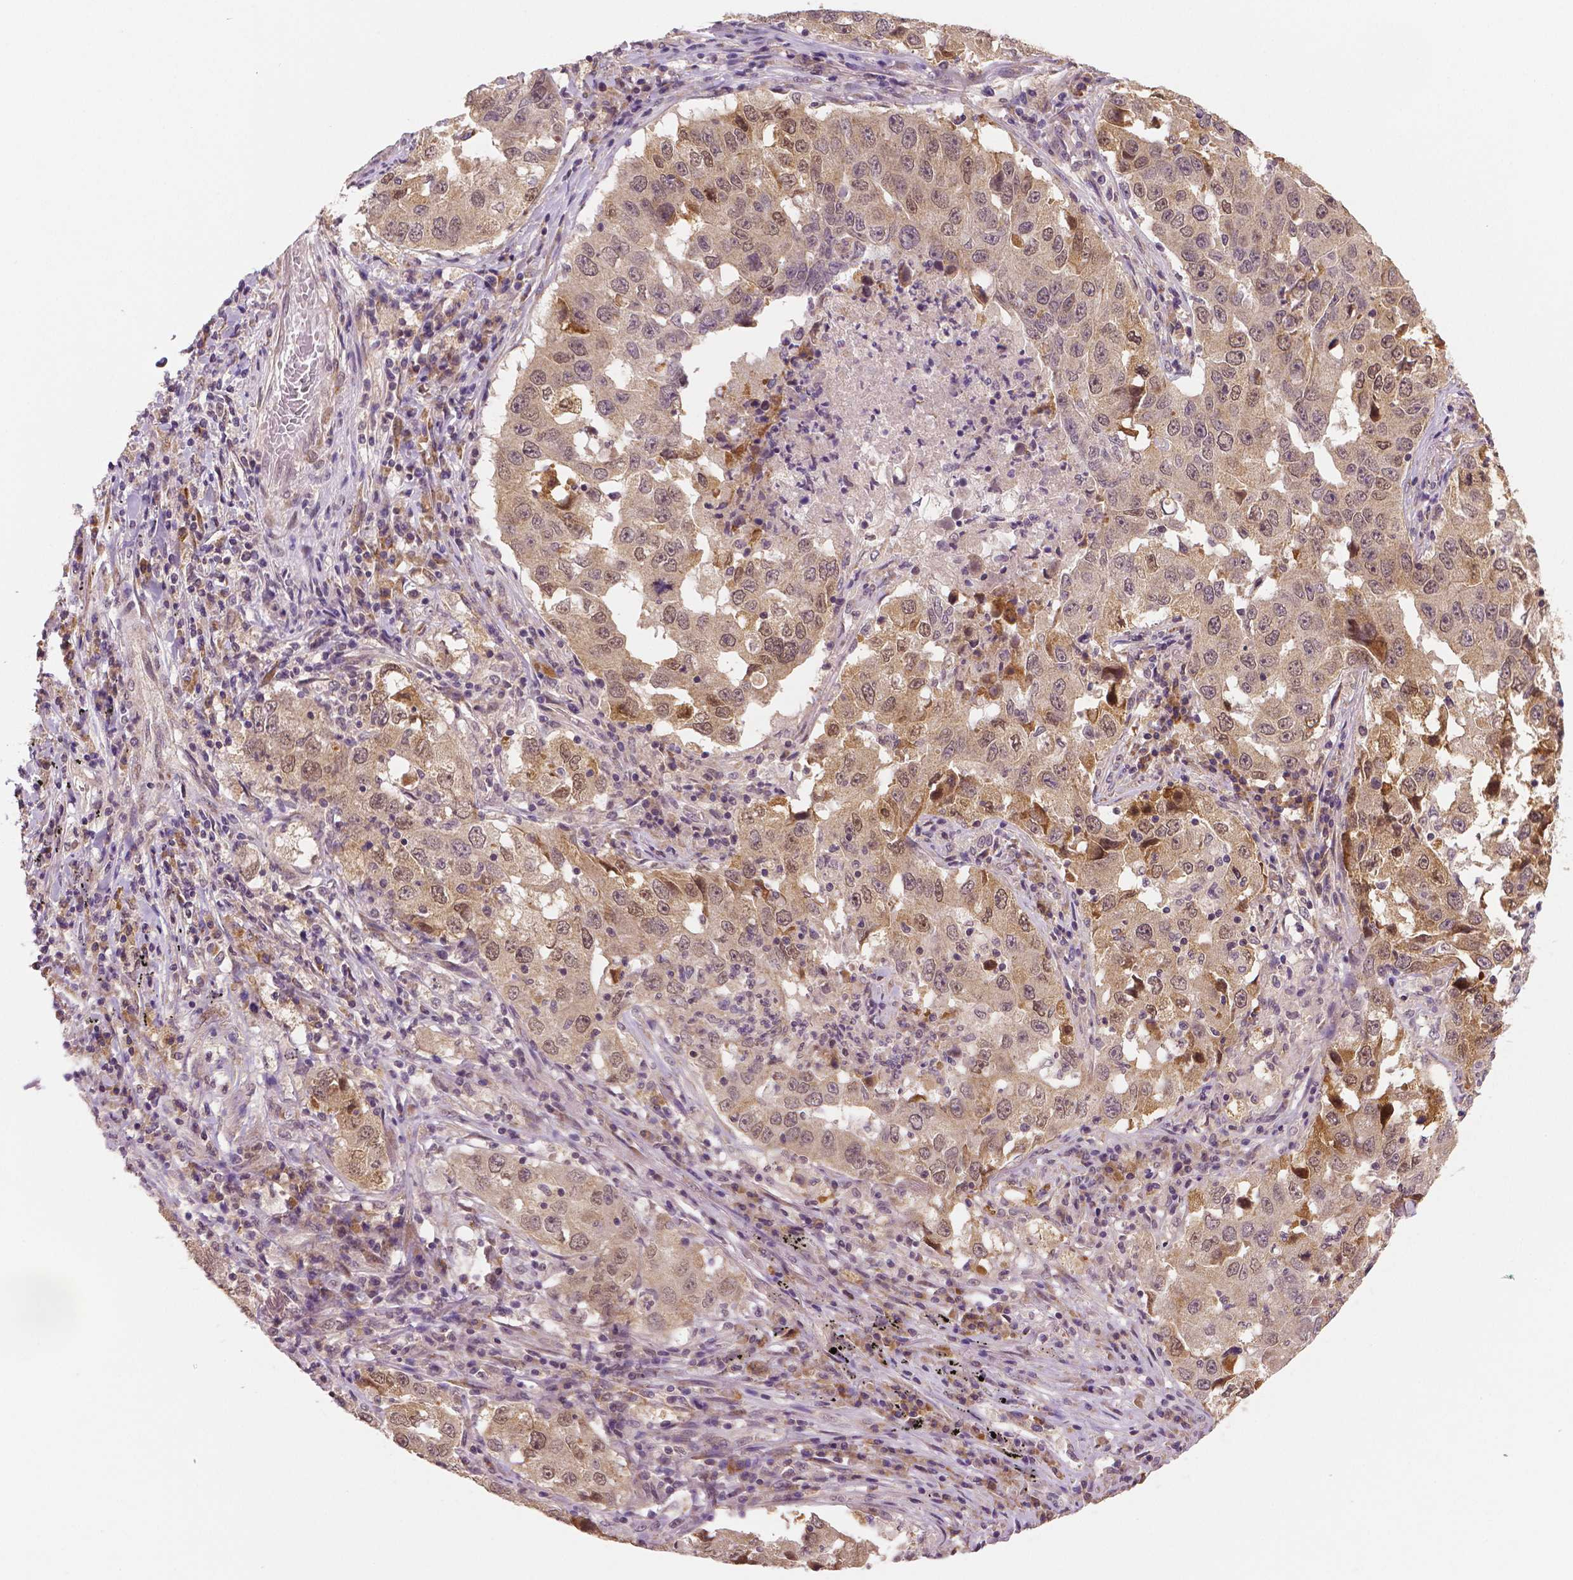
{"staining": {"intensity": "weak", "quantity": ">75%", "location": "cytoplasmic/membranous,nuclear"}, "tissue": "lung cancer", "cell_type": "Tumor cells", "image_type": "cancer", "snomed": [{"axis": "morphology", "description": "Adenocarcinoma, NOS"}, {"axis": "topography", "description": "Lung"}], "caption": "The histopathology image demonstrates immunohistochemical staining of lung adenocarcinoma. There is weak cytoplasmic/membranous and nuclear staining is present in approximately >75% of tumor cells.", "gene": "STAT3", "patient": {"sex": "male", "age": 73}}